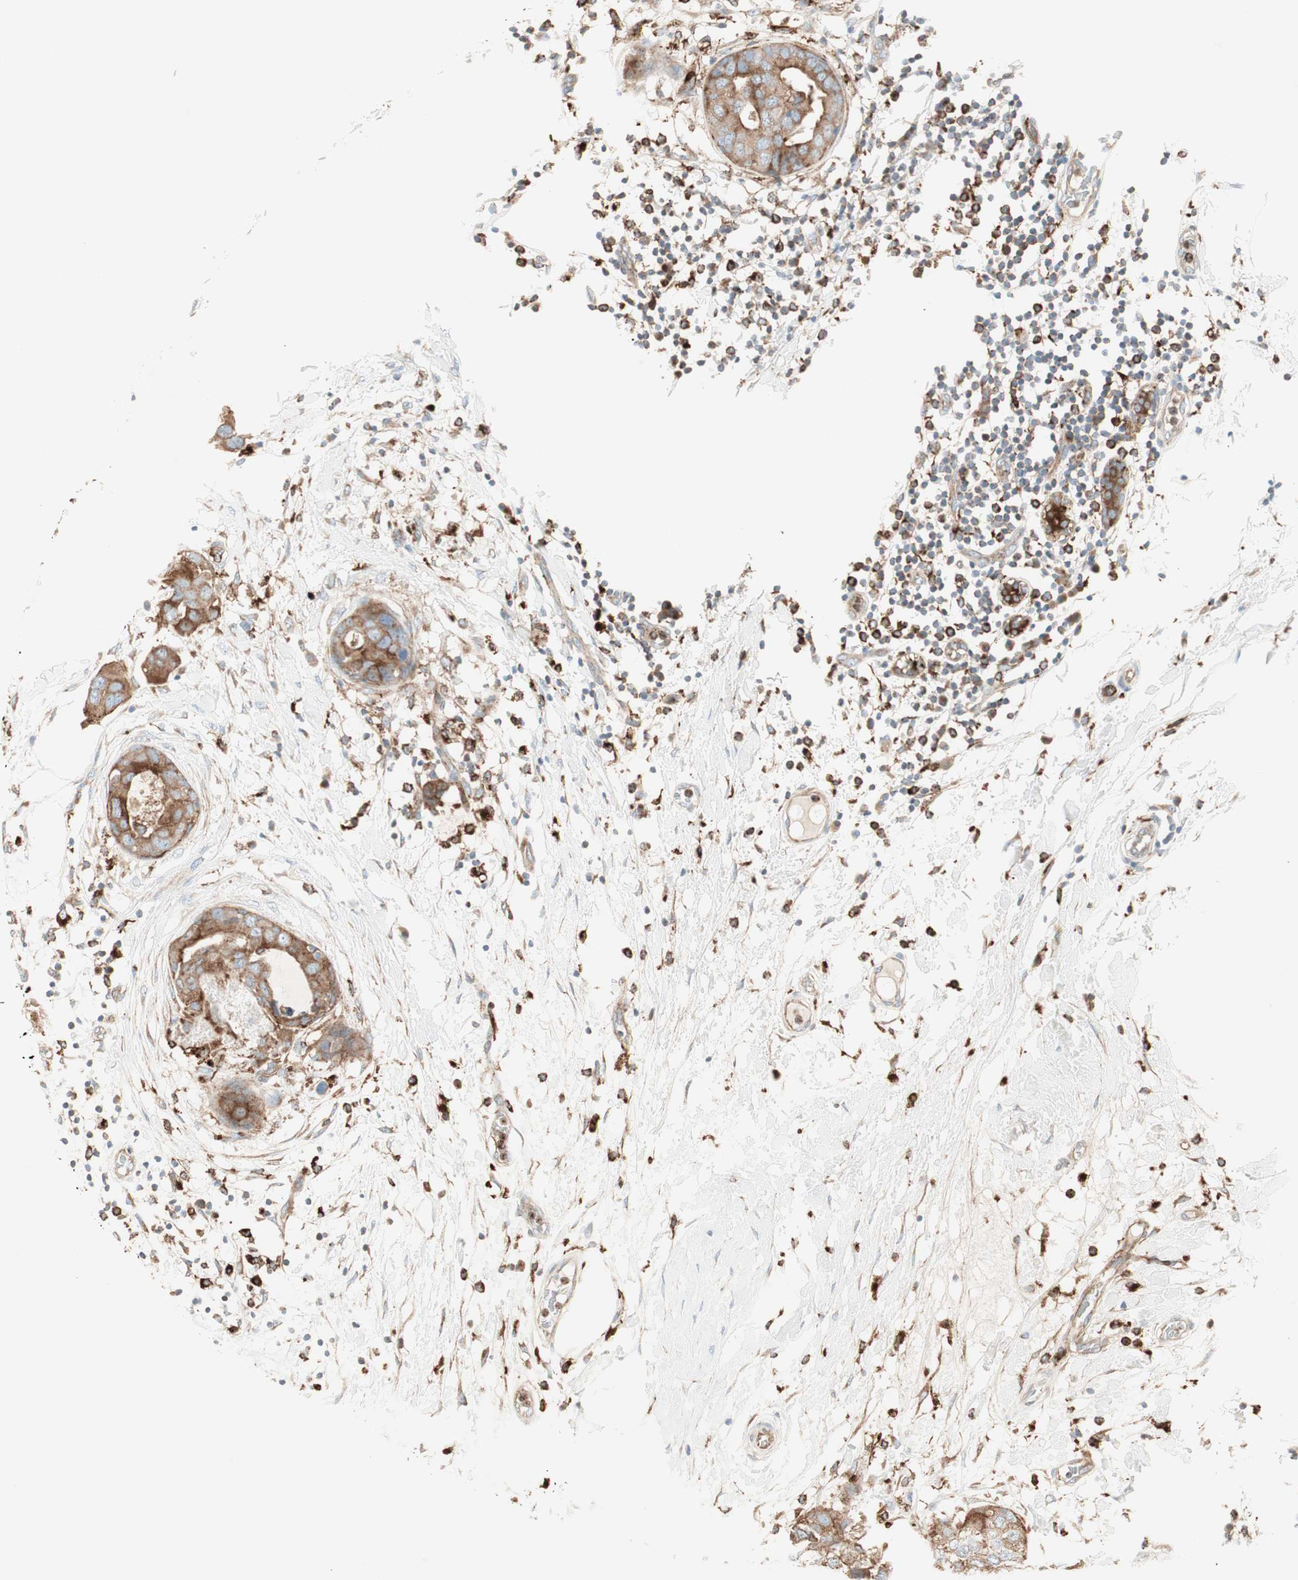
{"staining": {"intensity": "moderate", "quantity": "25%-75%", "location": "cytoplasmic/membranous"}, "tissue": "breast cancer", "cell_type": "Tumor cells", "image_type": "cancer", "snomed": [{"axis": "morphology", "description": "Duct carcinoma"}, {"axis": "topography", "description": "Breast"}], "caption": "A photomicrograph of human intraductal carcinoma (breast) stained for a protein displays moderate cytoplasmic/membranous brown staining in tumor cells.", "gene": "ATP6V1G1", "patient": {"sex": "female", "age": 40}}